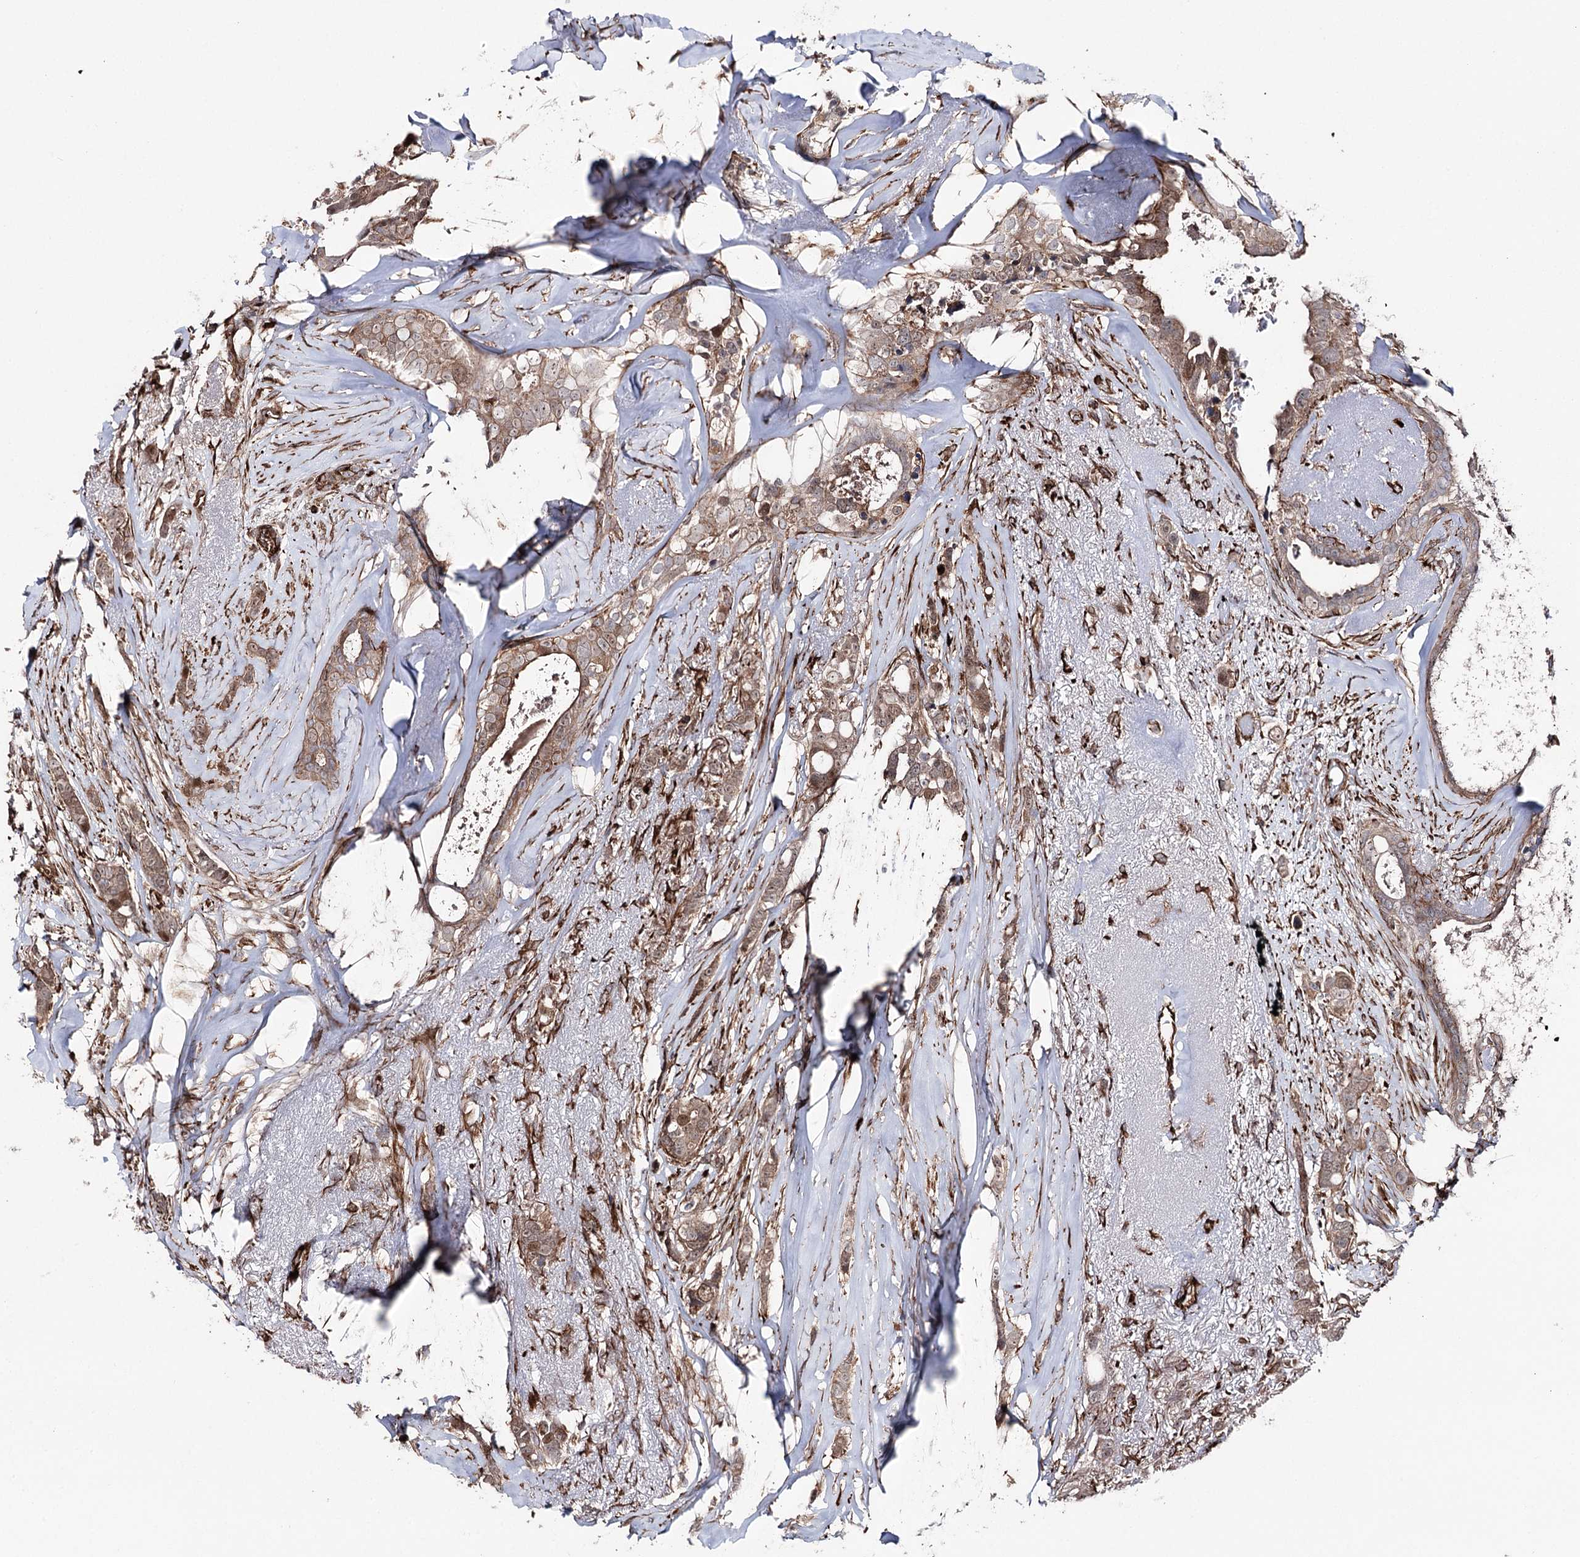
{"staining": {"intensity": "weak", "quantity": ">75%", "location": "cytoplasmic/membranous,nuclear"}, "tissue": "breast cancer", "cell_type": "Tumor cells", "image_type": "cancer", "snomed": [{"axis": "morphology", "description": "Lobular carcinoma"}, {"axis": "topography", "description": "Breast"}], "caption": "Protein staining reveals weak cytoplasmic/membranous and nuclear positivity in approximately >75% of tumor cells in lobular carcinoma (breast). (DAB = brown stain, brightfield microscopy at high magnification).", "gene": "MIB1", "patient": {"sex": "female", "age": 51}}